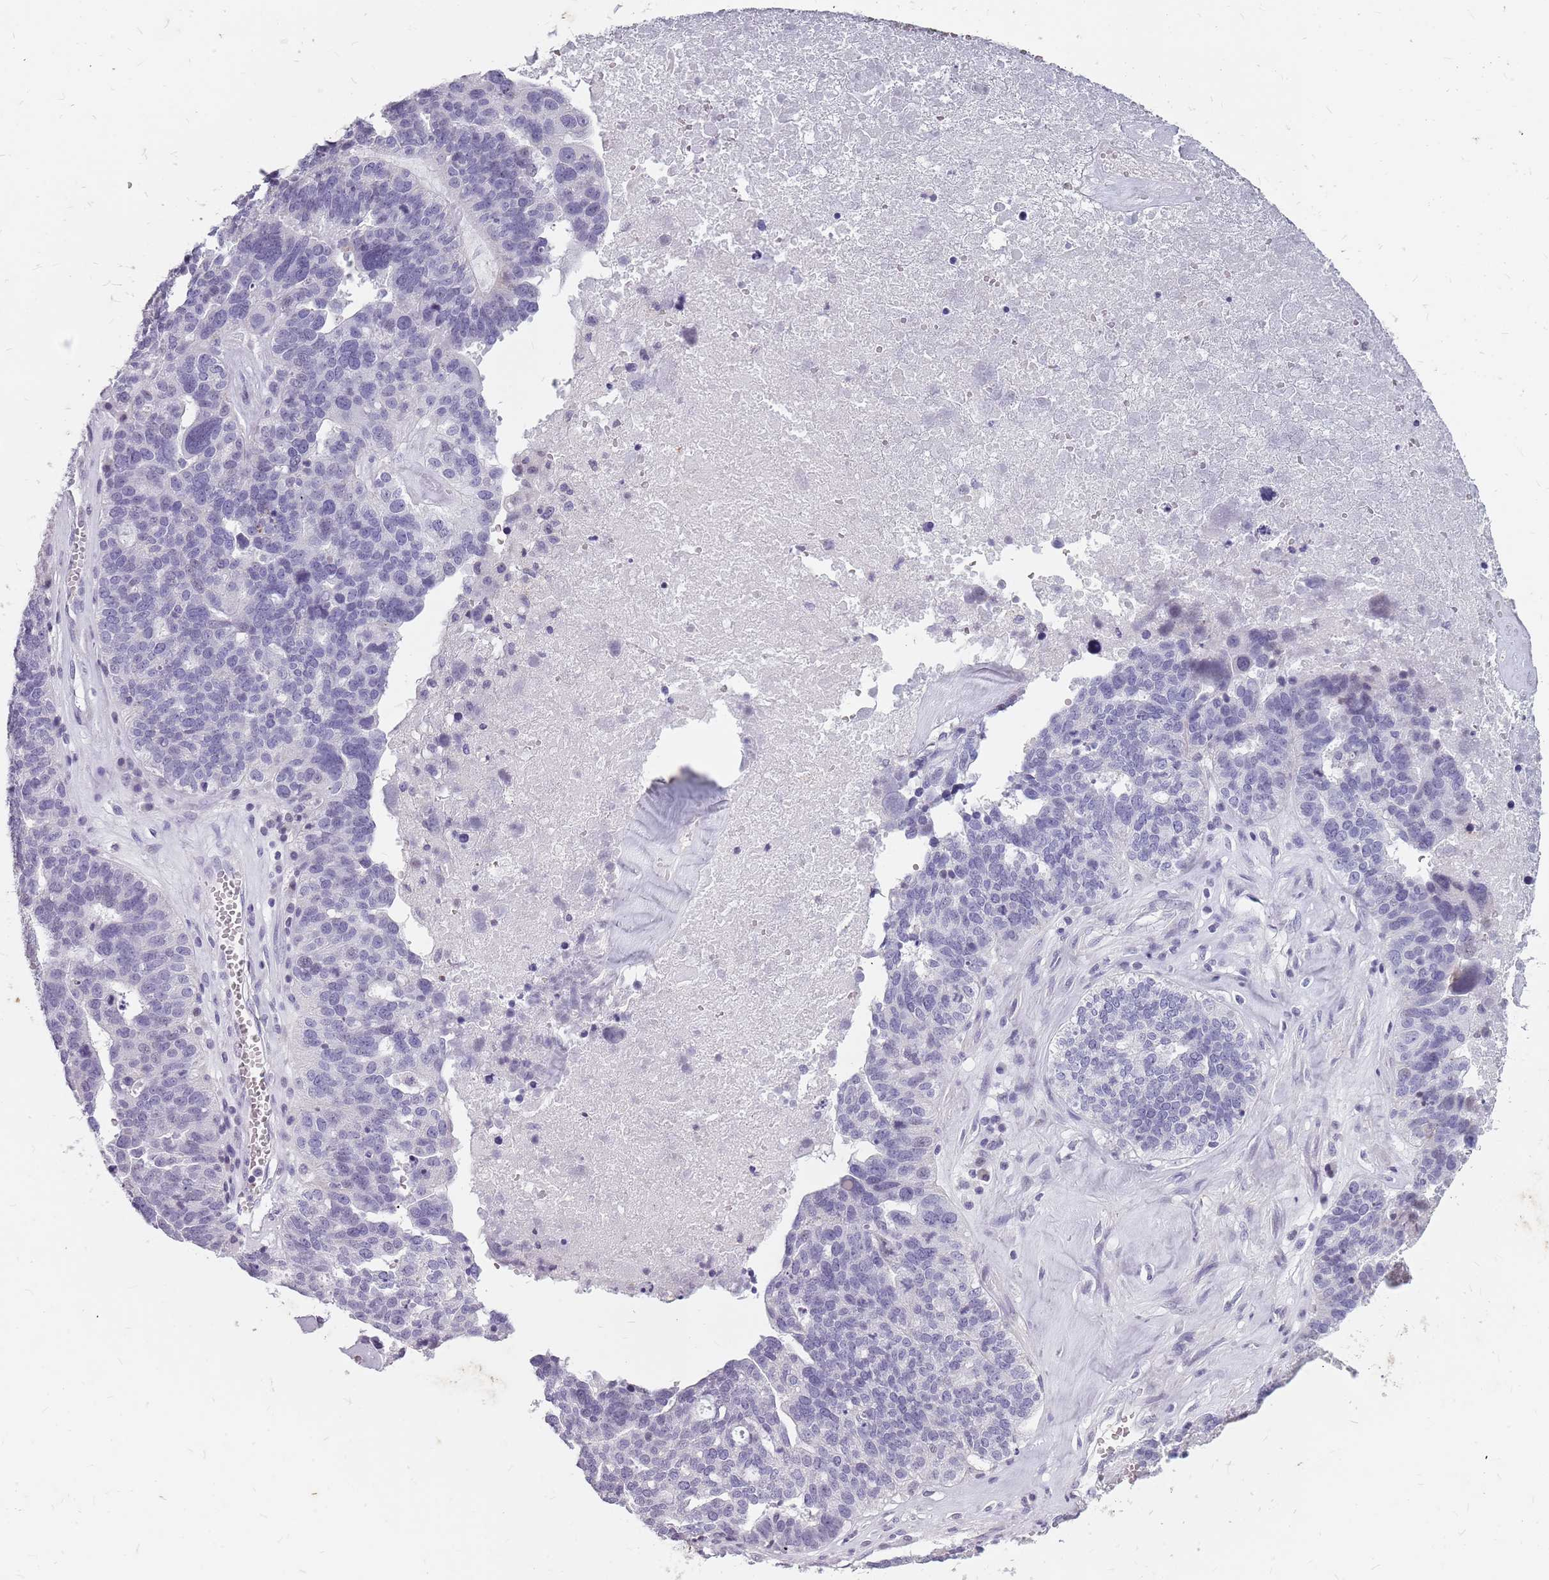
{"staining": {"intensity": "negative", "quantity": "none", "location": "none"}, "tissue": "ovarian cancer", "cell_type": "Tumor cells", "image_type": "cancer", "snomed": [{"axis": "morphology", "description": "Cystadenocarcinoma, serous, NOS"}, {"axis": "topography", "description": "Ovary"}], "caption": "Micrograph shows no protein positivity in tumor cells of ovarian cancer tissue.", "gene": "NEK6", "patient": {"sex": "female", "age": 59}}